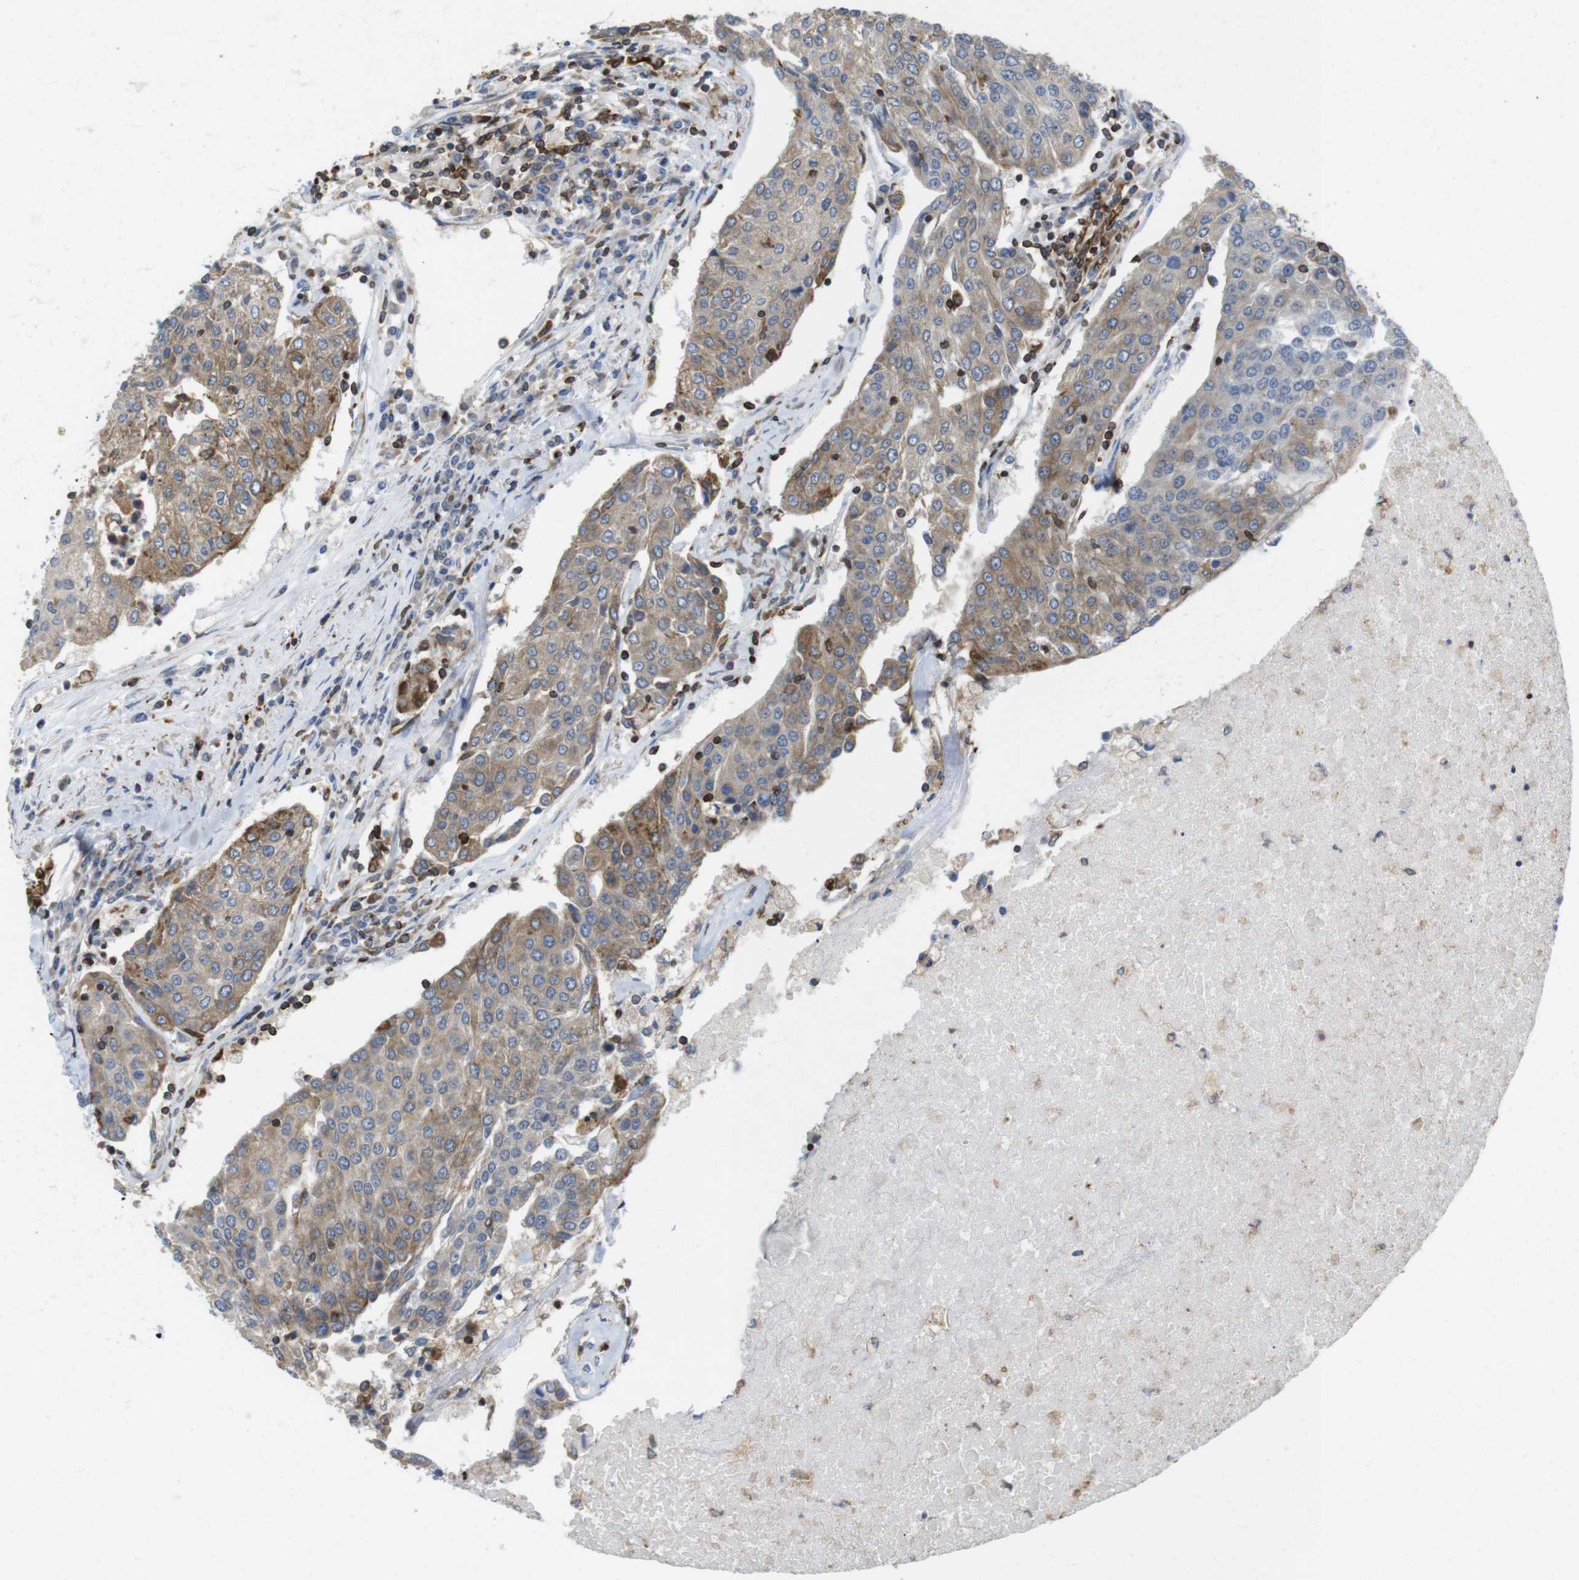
{"staining": {"intensity": "weak", "quantity": ">75%", "location": "cytoplasmic/membranous"}, "tissue": "urothelial cancer", "cell_type": "Tumor cells", "image_type": "cancer", "snomed": [{"axis": "morphology", "description": "Urothelial carcinoma, High grade"}, {"axis": "topography", "description": "Urinary bladder"}], "caption": "Immunohistochemistry (DAB (3,3'-diaminobenzidine)) staining of human high-grade urothelial carcinoma shows weak cytoplasmic/membranous protein expression in about >75% of tumor cells.", "gene": "ARL6IP5", "patient": {"sex": "female", "age": 85}}